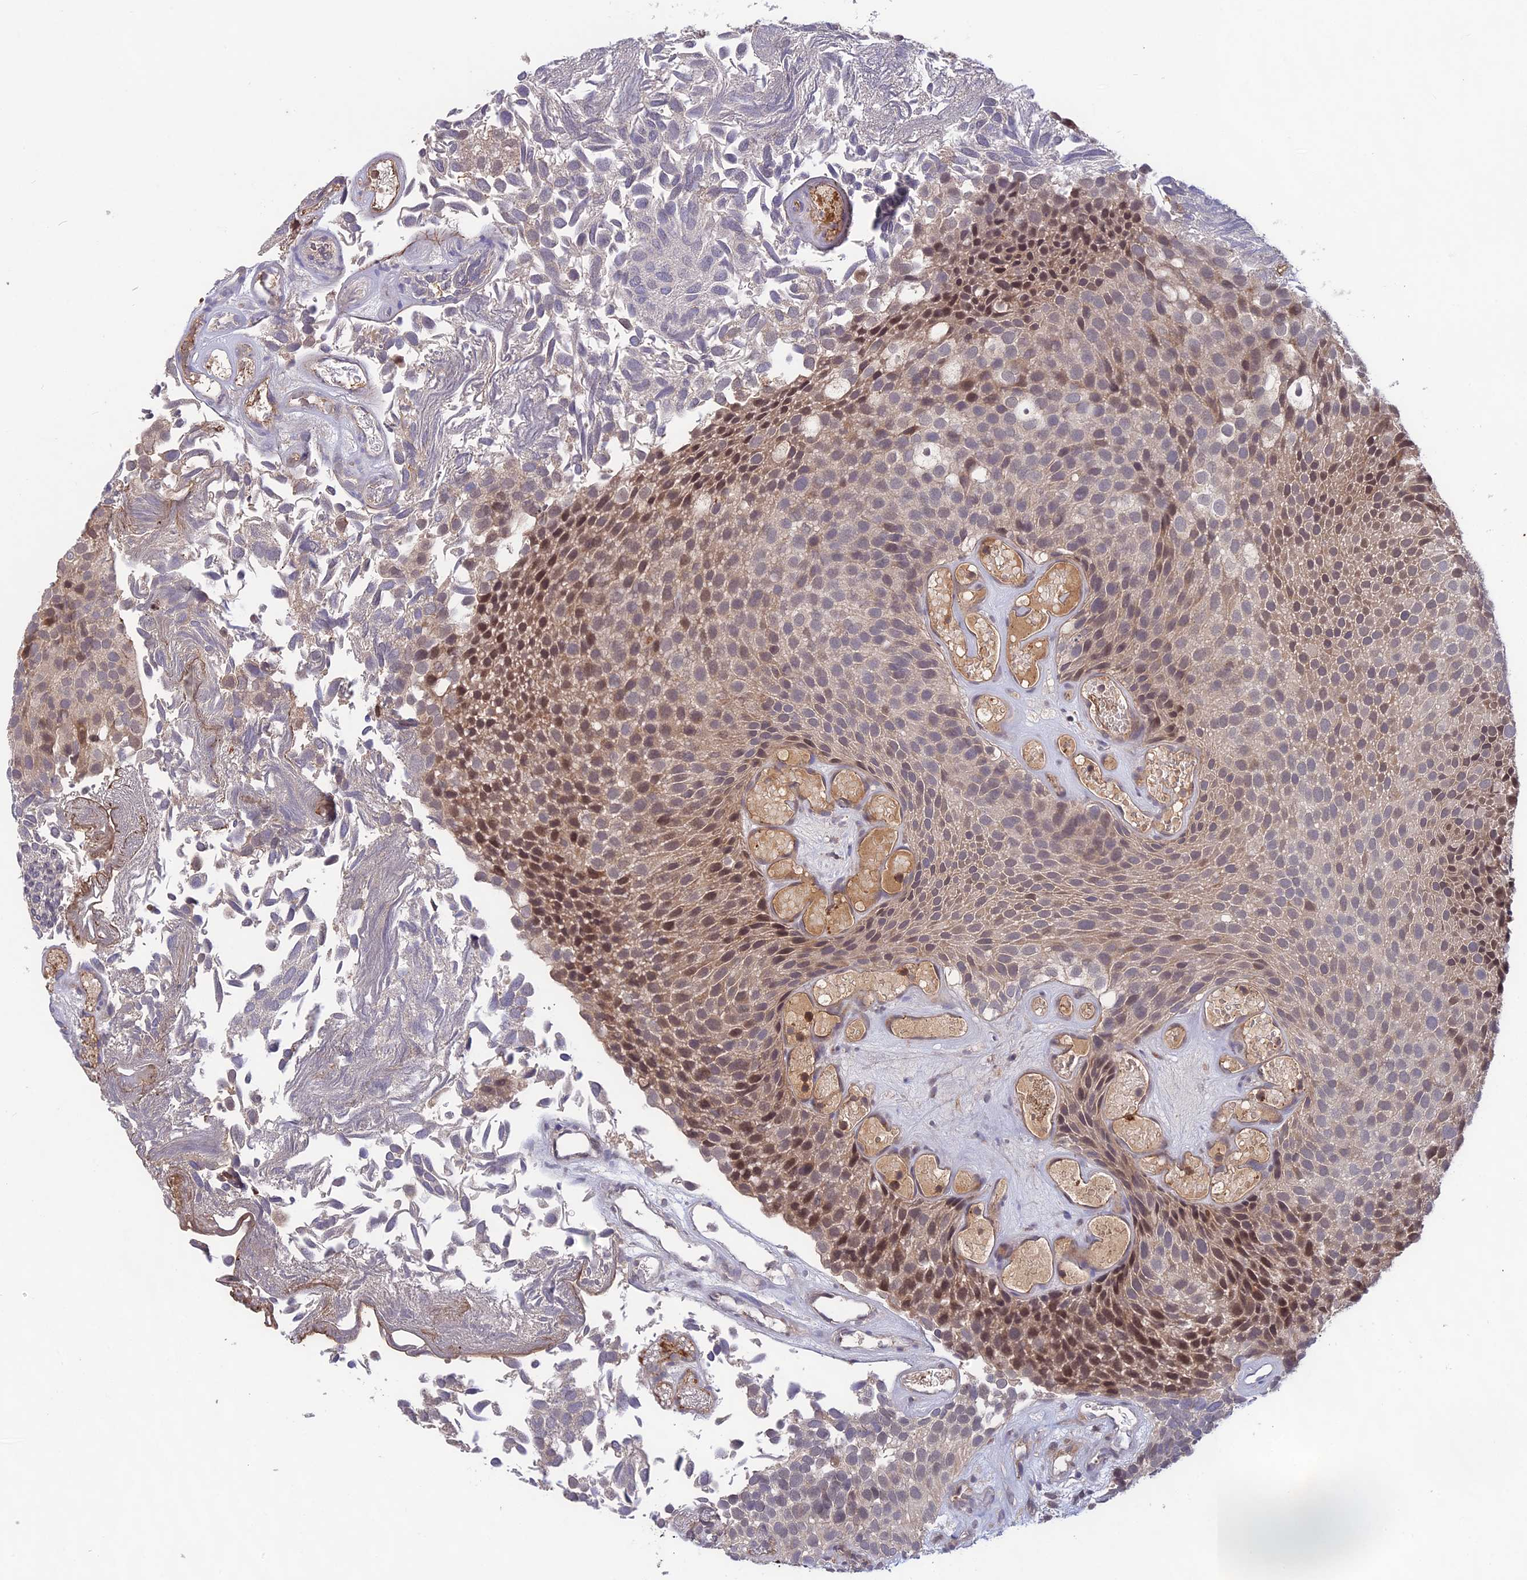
{"staining": {"intensity": "moderate", "quantity": "<25%", "location": "cytoplasmic/membranous,nuclear"}, "tissue": "urothelial cancer", "cell_type": "Tumor cells", "image_type": "cancer", "snomed": [{"axis": "morphology", "description": "Urothelial carcinoma, Low grade"}, {"axis": "topography", "description": "Urinary bladder"}], "caption": "Low-grade urothelial carcinoma stained for a protein demonstrates moderate cytoplasmic/membranous and nuclear positivity in tumor cells.", "gene": "ADO", "patient": {"sex": "male", "age": 89}}